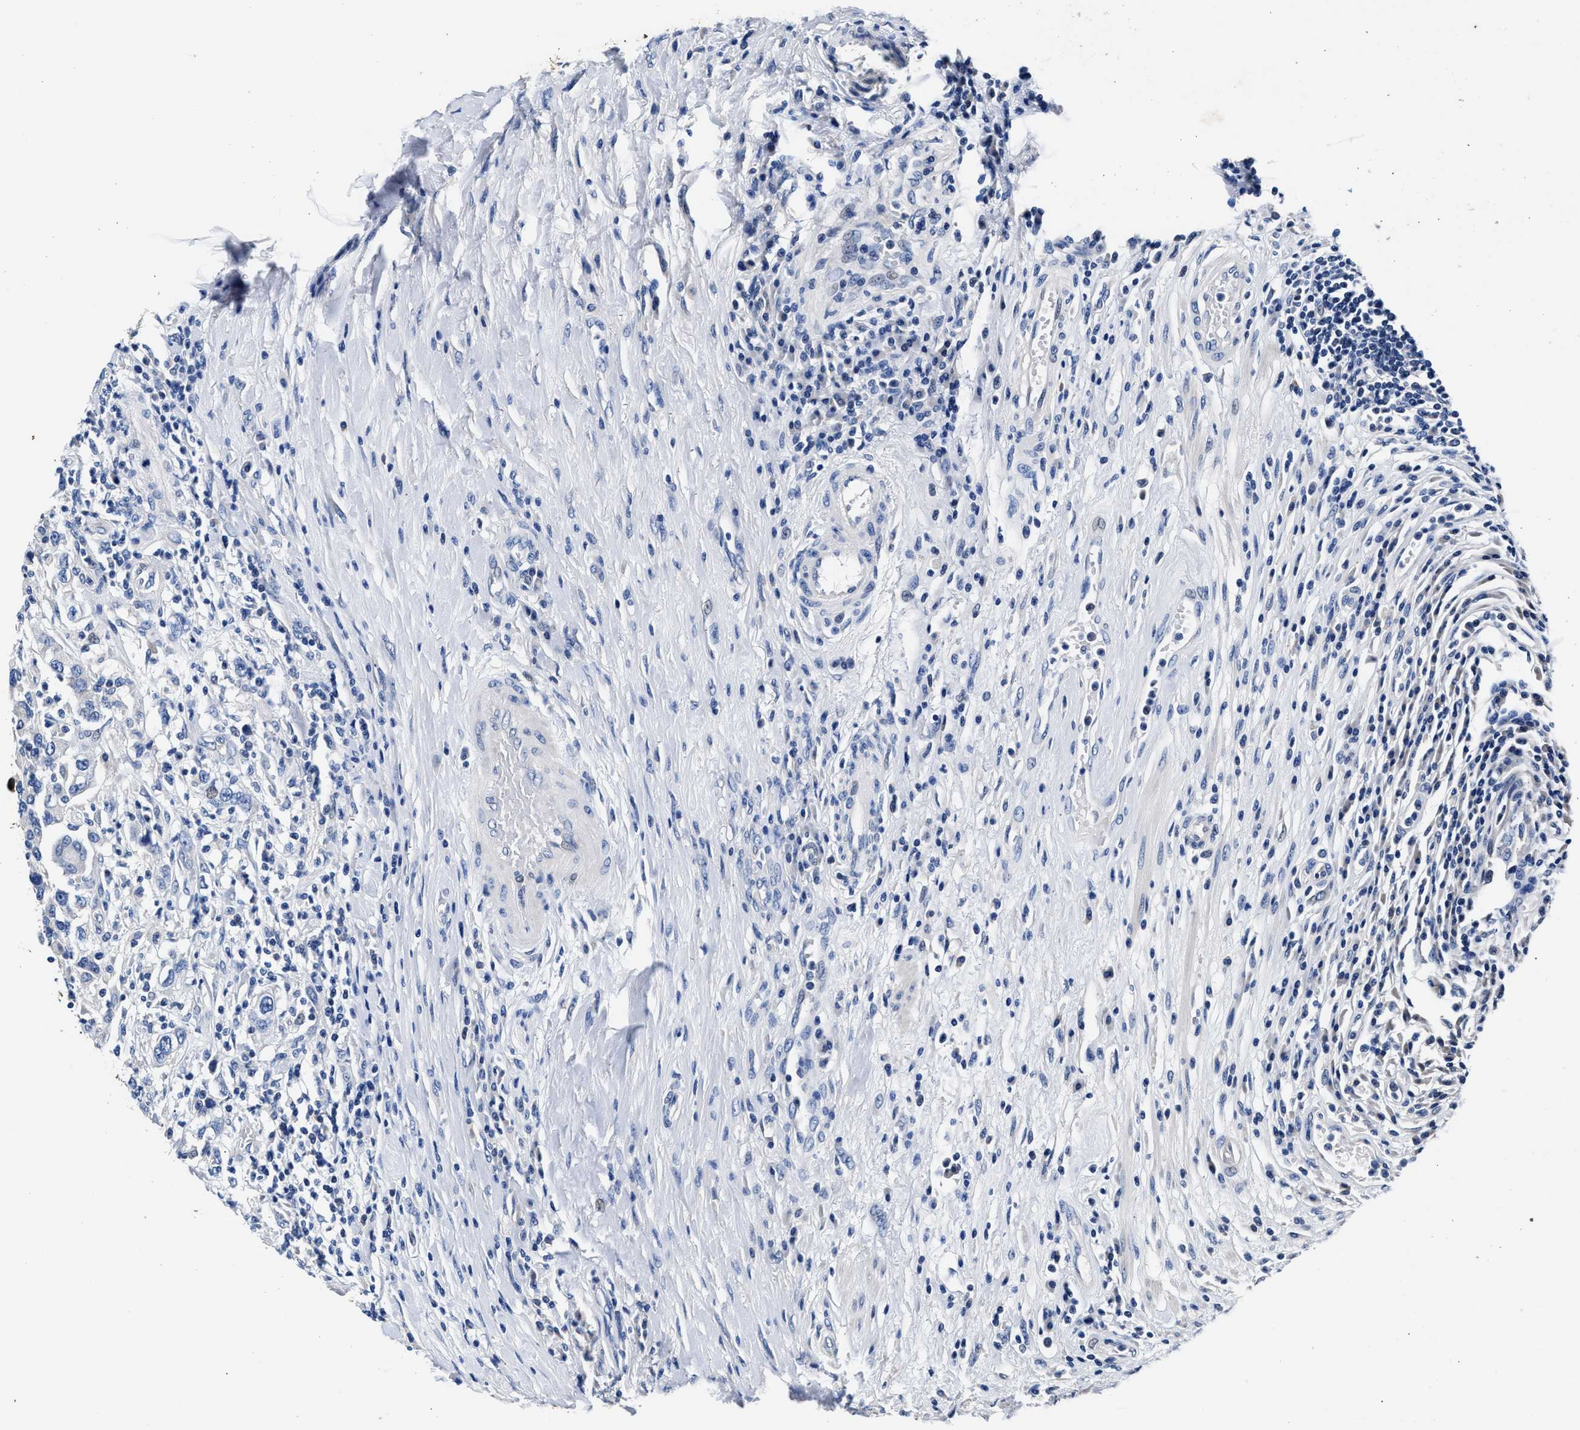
{"staining": {"intensity": "negative", "quantity": "none", "location": "none"}, "tissue": "urothelial cancer", "cell_type": "Tumor cells", "image_type": "cancer", "snomed": [{"axis": "morphology", "description": "Urothelial carcinoma, High grade"}, {"axis": "topography", "description": "Urinary bladder"}], "caption": "This is an immunohistochemistry photomicrograph of human high-grade urothelial carcinoma. There is no staining in tumor cells.", "gene": "GSTM1", "patient": {"sex": "female", "age": 80}}